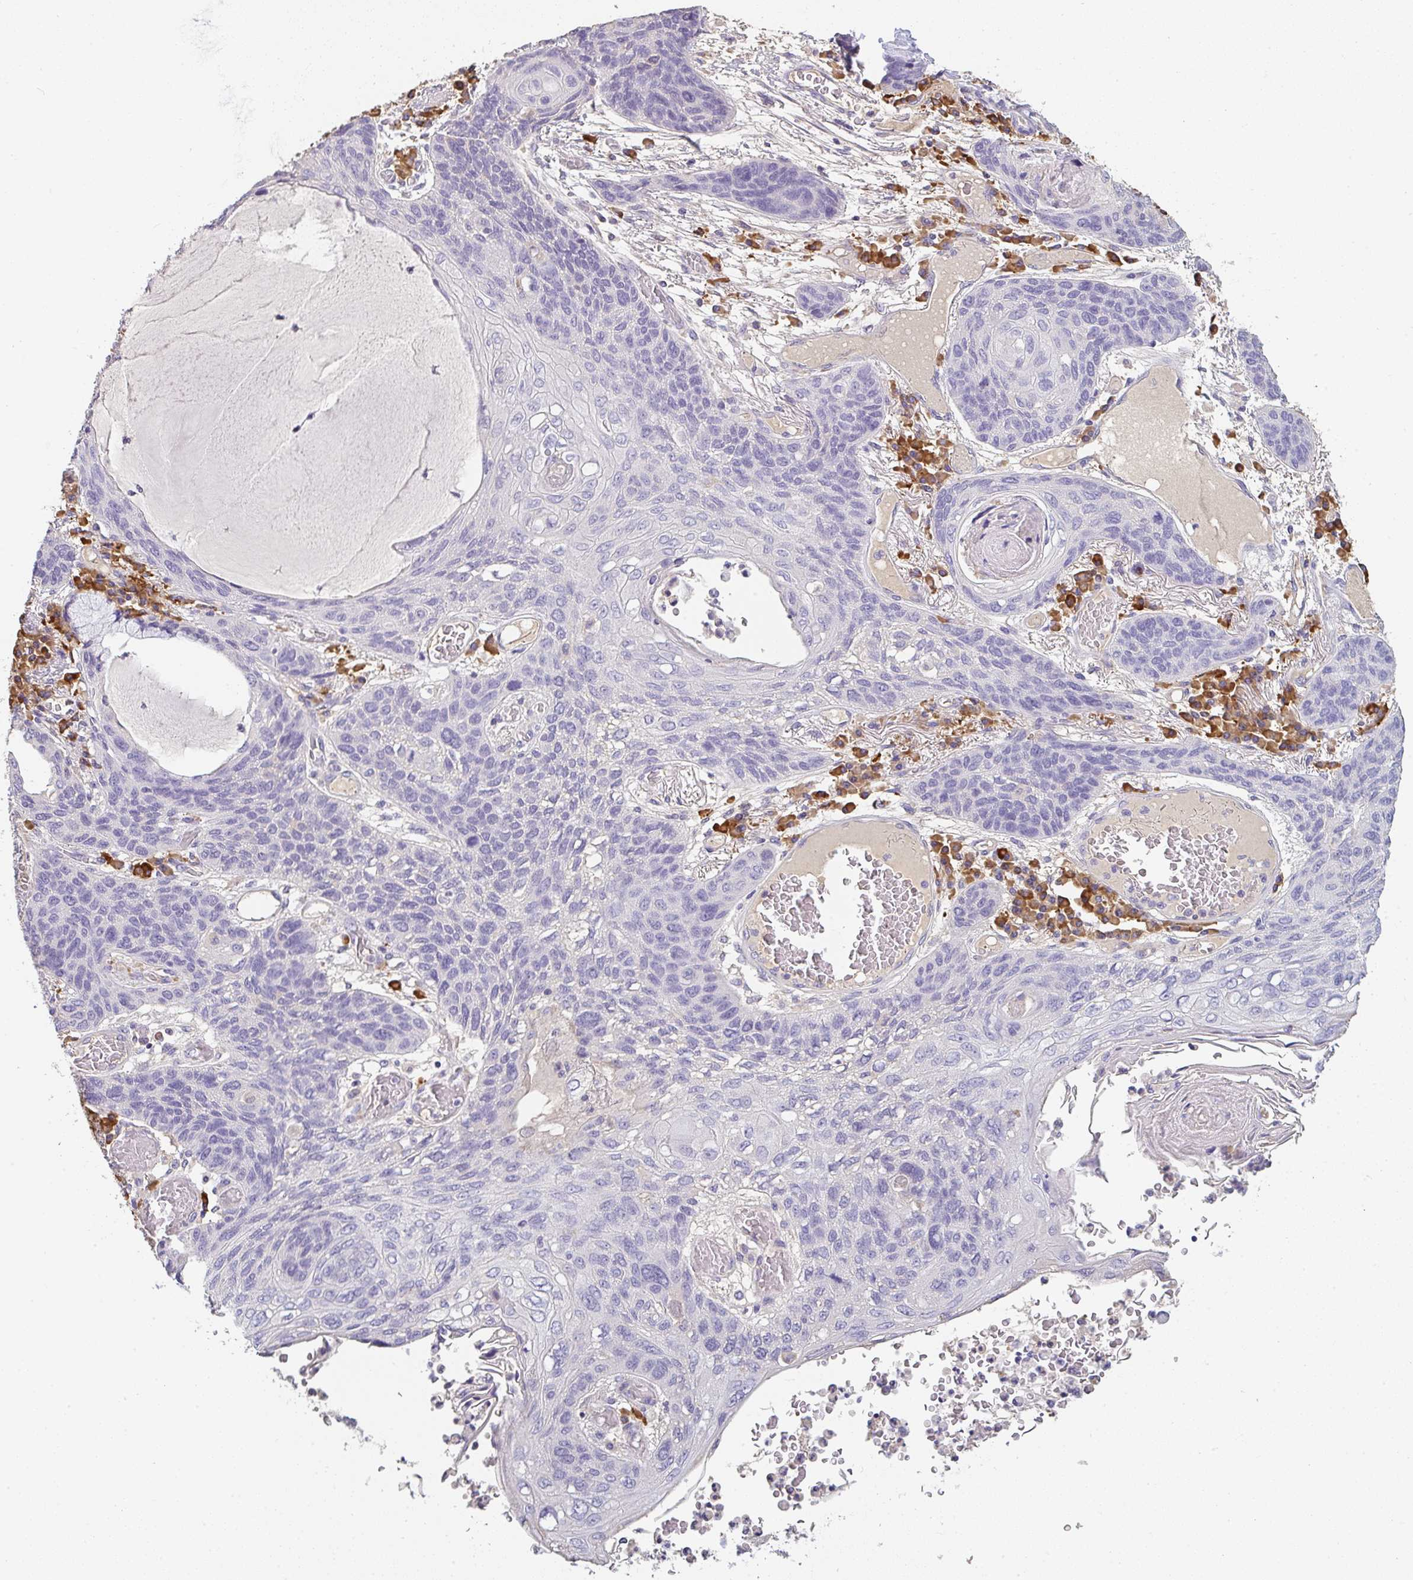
{"staining": {"intensity": "negative", "quantity": "none", "location": "none"}, "tissue": "lung cancer", "cell_type": "Tumor cells", "image_type": "cancer", "snomed": [{"axis": "morphology", "description": "Squamous cell carcinoma, NOS"}, {"axis": "morphology", "description": "Squamous cell carcinoma, metastatic, NOS"}, {"axis": "topography", "description": "Lymph node"}, {"axis": "topography", "description": "Lung"}], "caption": "Immunohistochemical staining of human squamous cell carcinoma (lung) demonstrates no significant staining in tumor cells.", "gene": "ZNF215", "patient": {"sex": "male", "age": 41}}